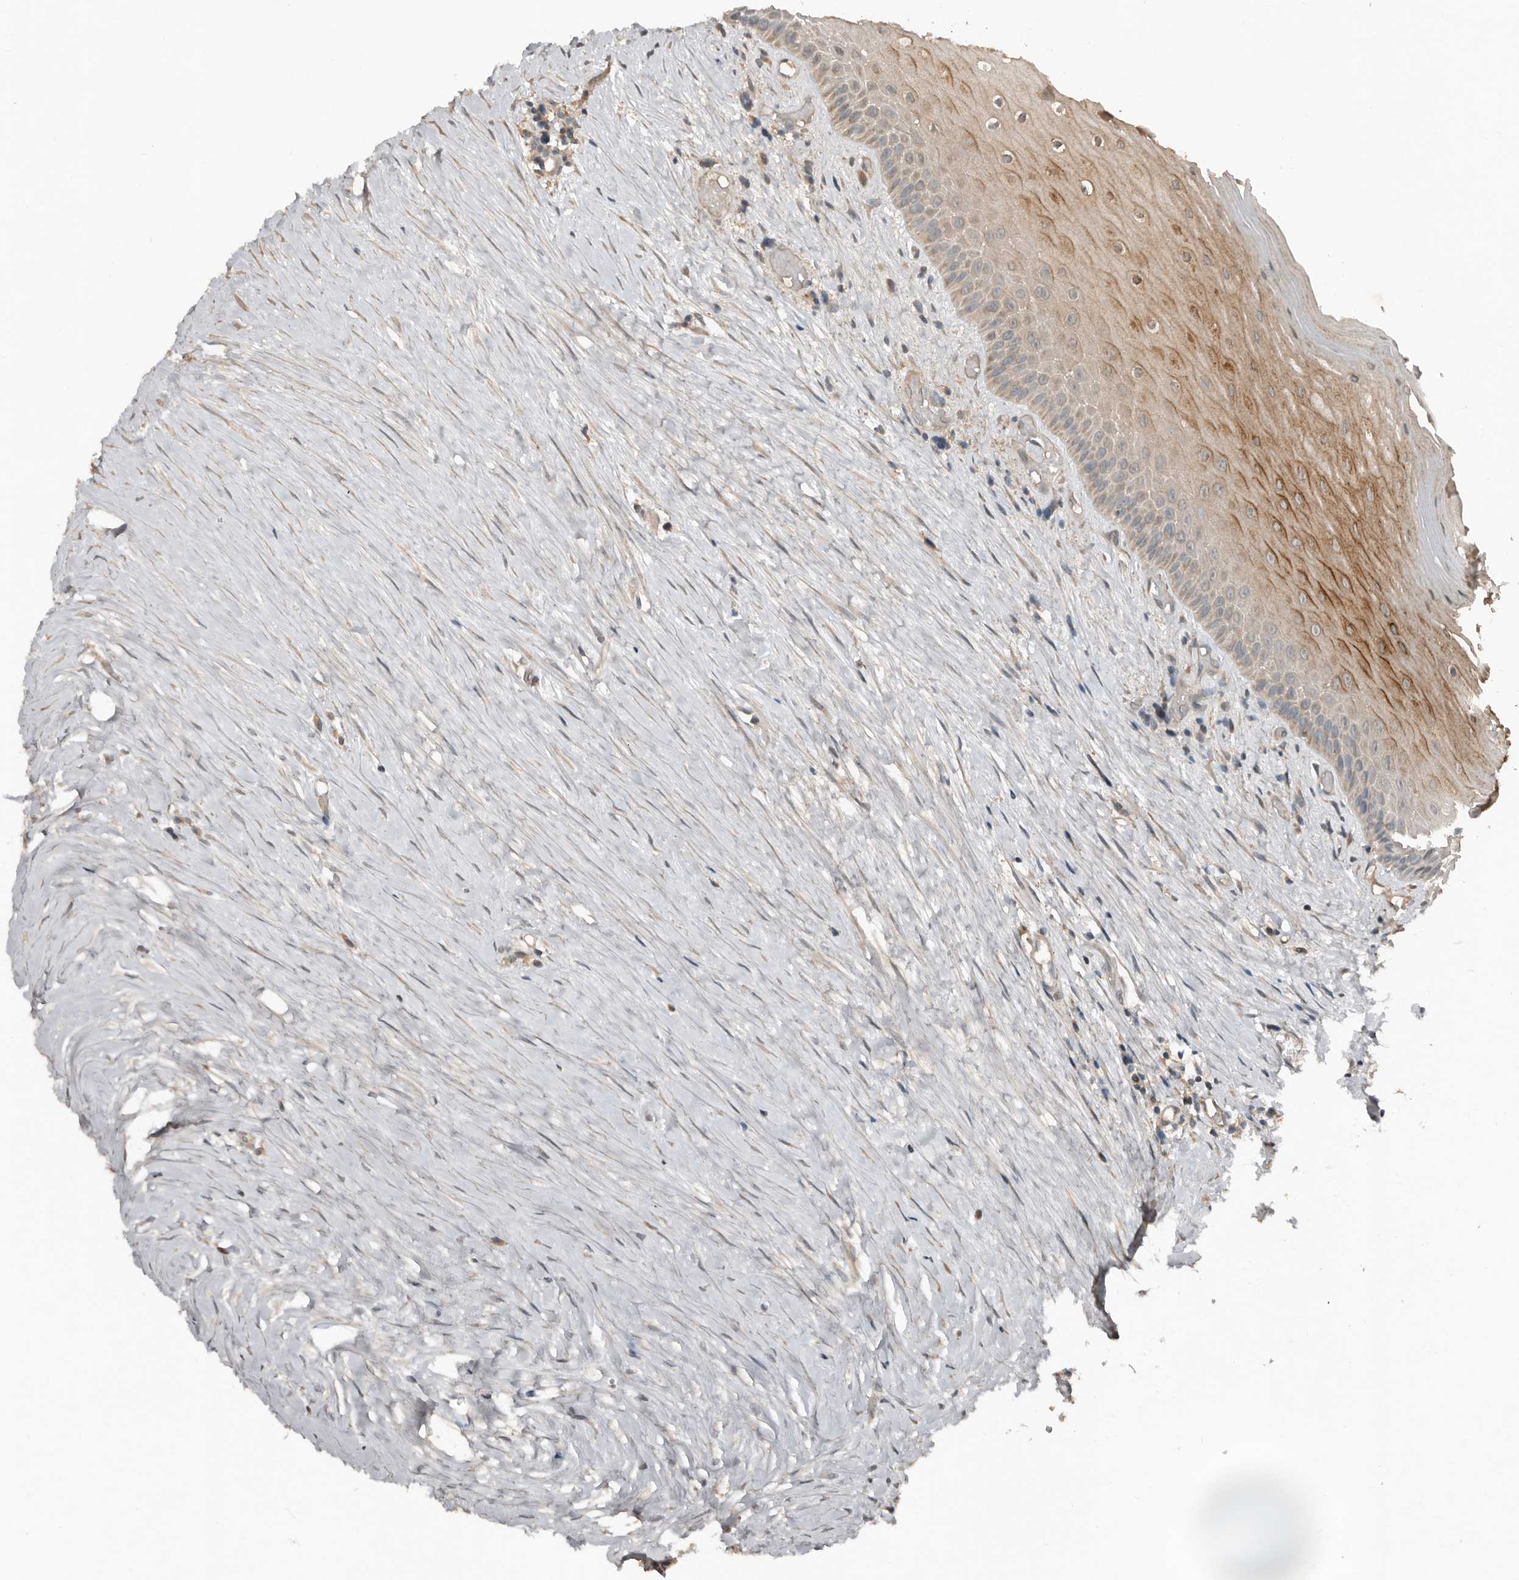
{"staining": {"intensity": "moderate", "quantity": ">75%", "location": "cytoplasmic/membranous"}, "tissue": "oral mucosa", "cell_type": "Squamous epithelial cells", "image_type": "normal", "snomed": [{"axis": "morphology", "description": "Normal tissue, NOS"}, {"axis": "topography", "description": "Skeletal muscle"}, {"axis": "topography", "description": "Oral tissue"}, {"axis": "topography", "description": "Peripheral nerve tissue"}], "caption": "Moderate cytoplasmic/membranous expression for a protein is appreciated in about >75% of squamous epithelial cells of unremarkable oral mucosa using immunohistochemistry (IHC).", "gene": "SLC6A7", "patient": {"sex": "female", "age": 84}}